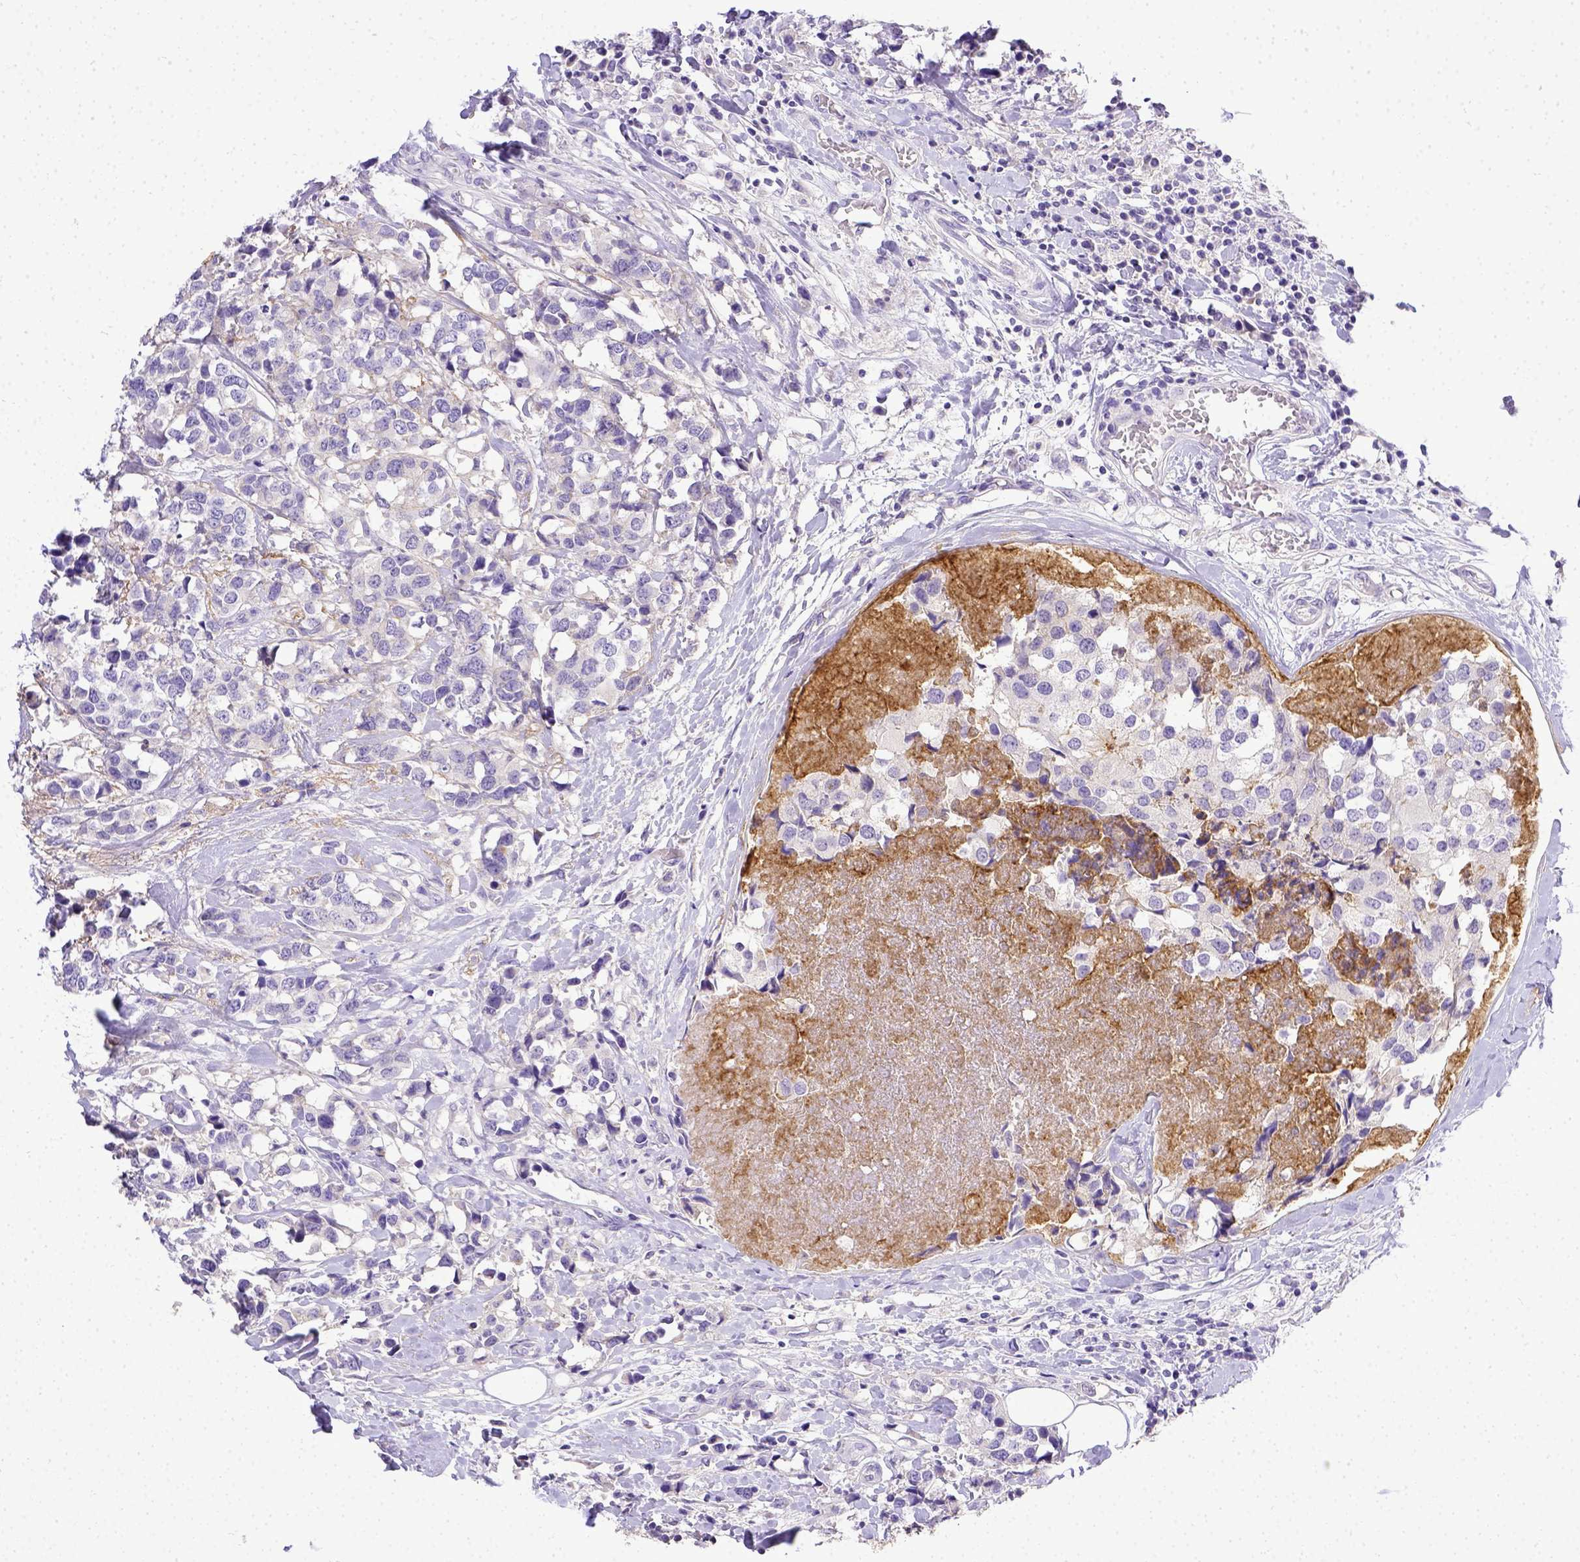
{"staining": {"intensity": "negative", "quantity": "none", "location": "none"}, "tissue": "breast cancer", "cell_type": "Tumor cells", "image_type": "cancer", "snomed": [{"axis": "morphology", "description": "Lobular carcinoma"}, {"axis": "topography", "description": "Breast"}], "caption": "Immunohistochemical staining of human breast cancer reveals no significant staining in tumor cells.", "gene": "BTN1A1", "patient": {"sex": "female", "age": 59}}